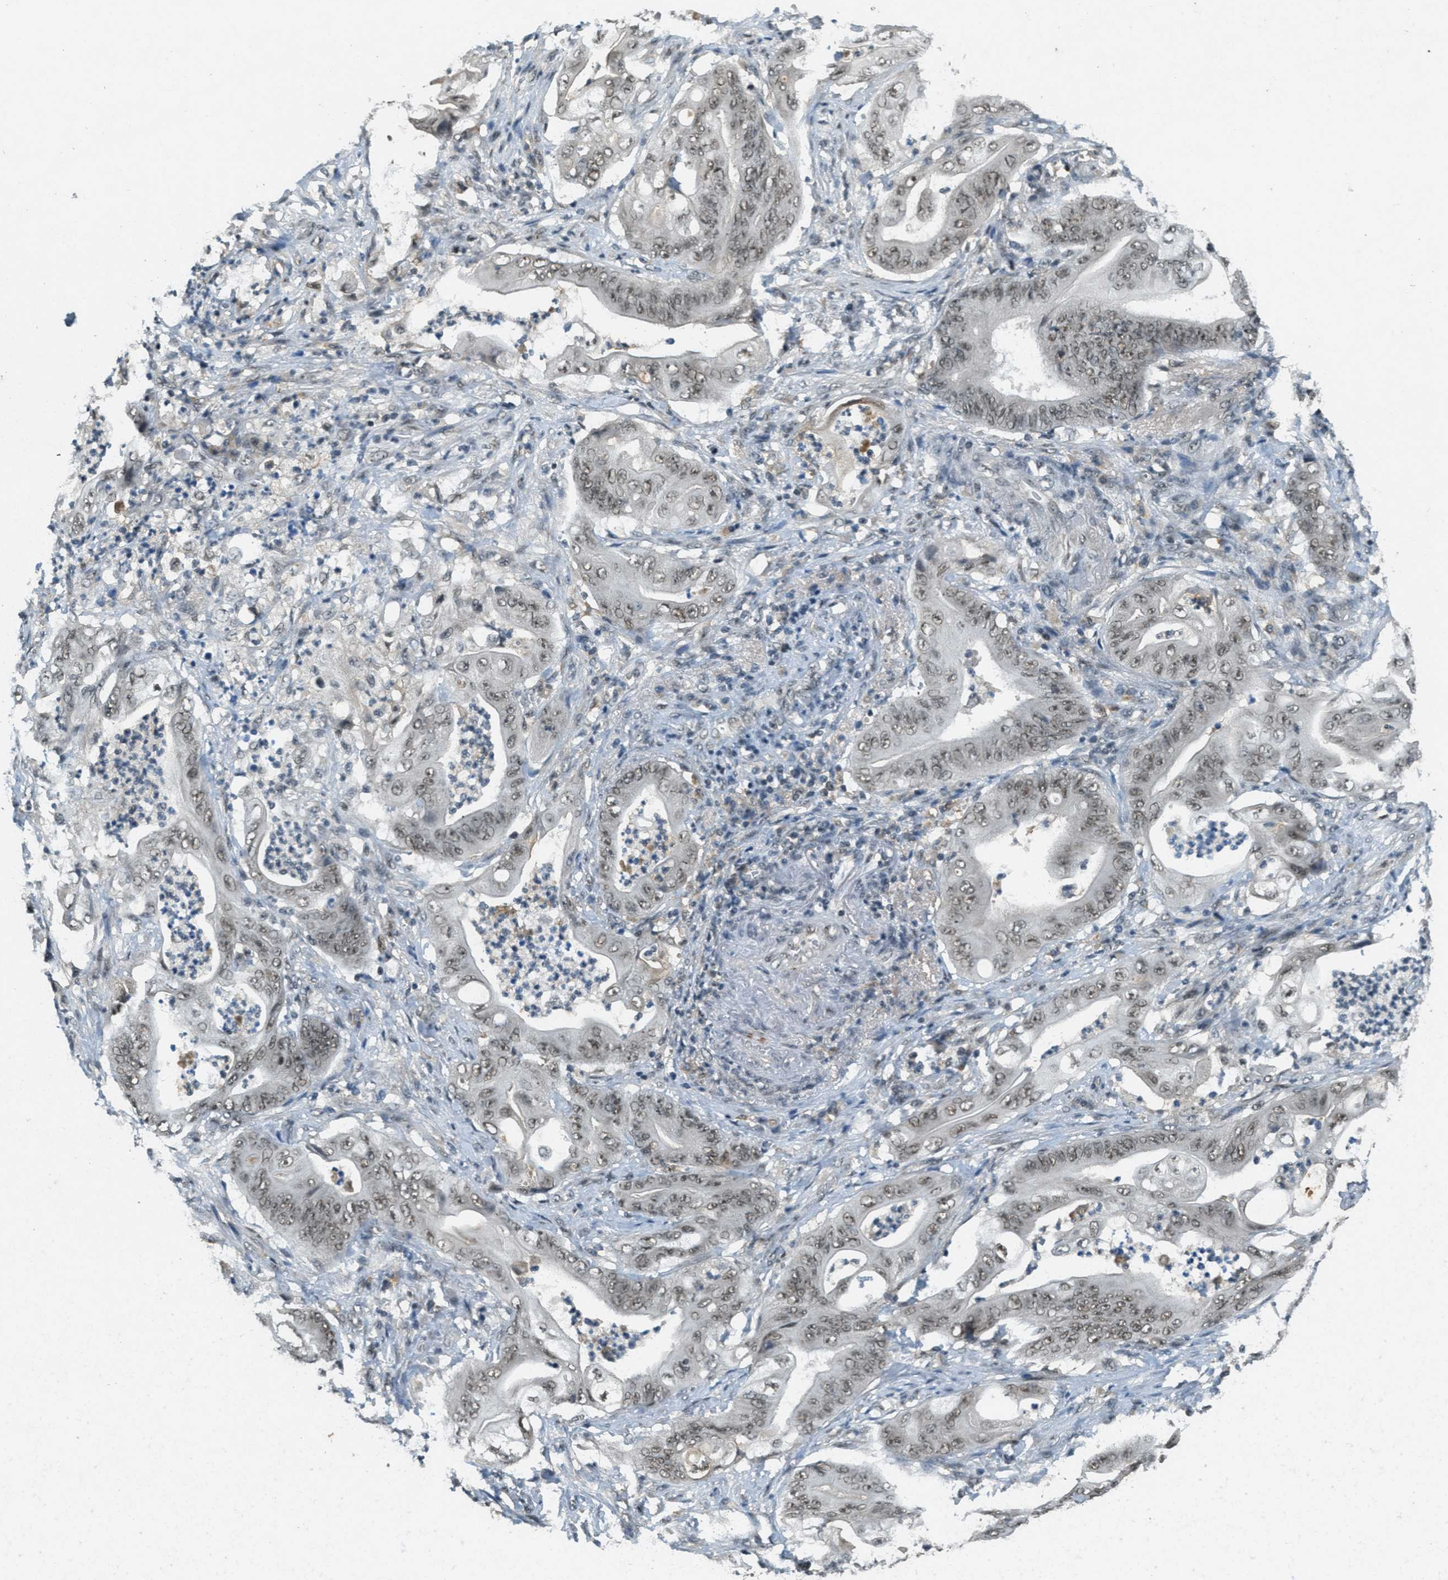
{"staining": {"intensity": "moderate", "quantity": ">75%", "location": "nuclear"}, "tissue": "stomach cancer", "cell_type": "Tumor cells", "image_type": "cancer", "snomed": [{"axis": "morphology", "description": "Adenocarcinoma, NOS"}, {"axis": "topography", "description": "Stomach"}], "caption": "The micrograph reveals staining of stomach adenocarcinoma, revealing moderate nuclear protein staining (brown color) within tumor cells. (Stains: DAB (3,3'-diaminobenzidine) in brown, nuclei in blue, Microscopy: brightfield microscopy at high magnification).", "gene": "ZNF148", "patient": {"sex": "female", "age": 73}}